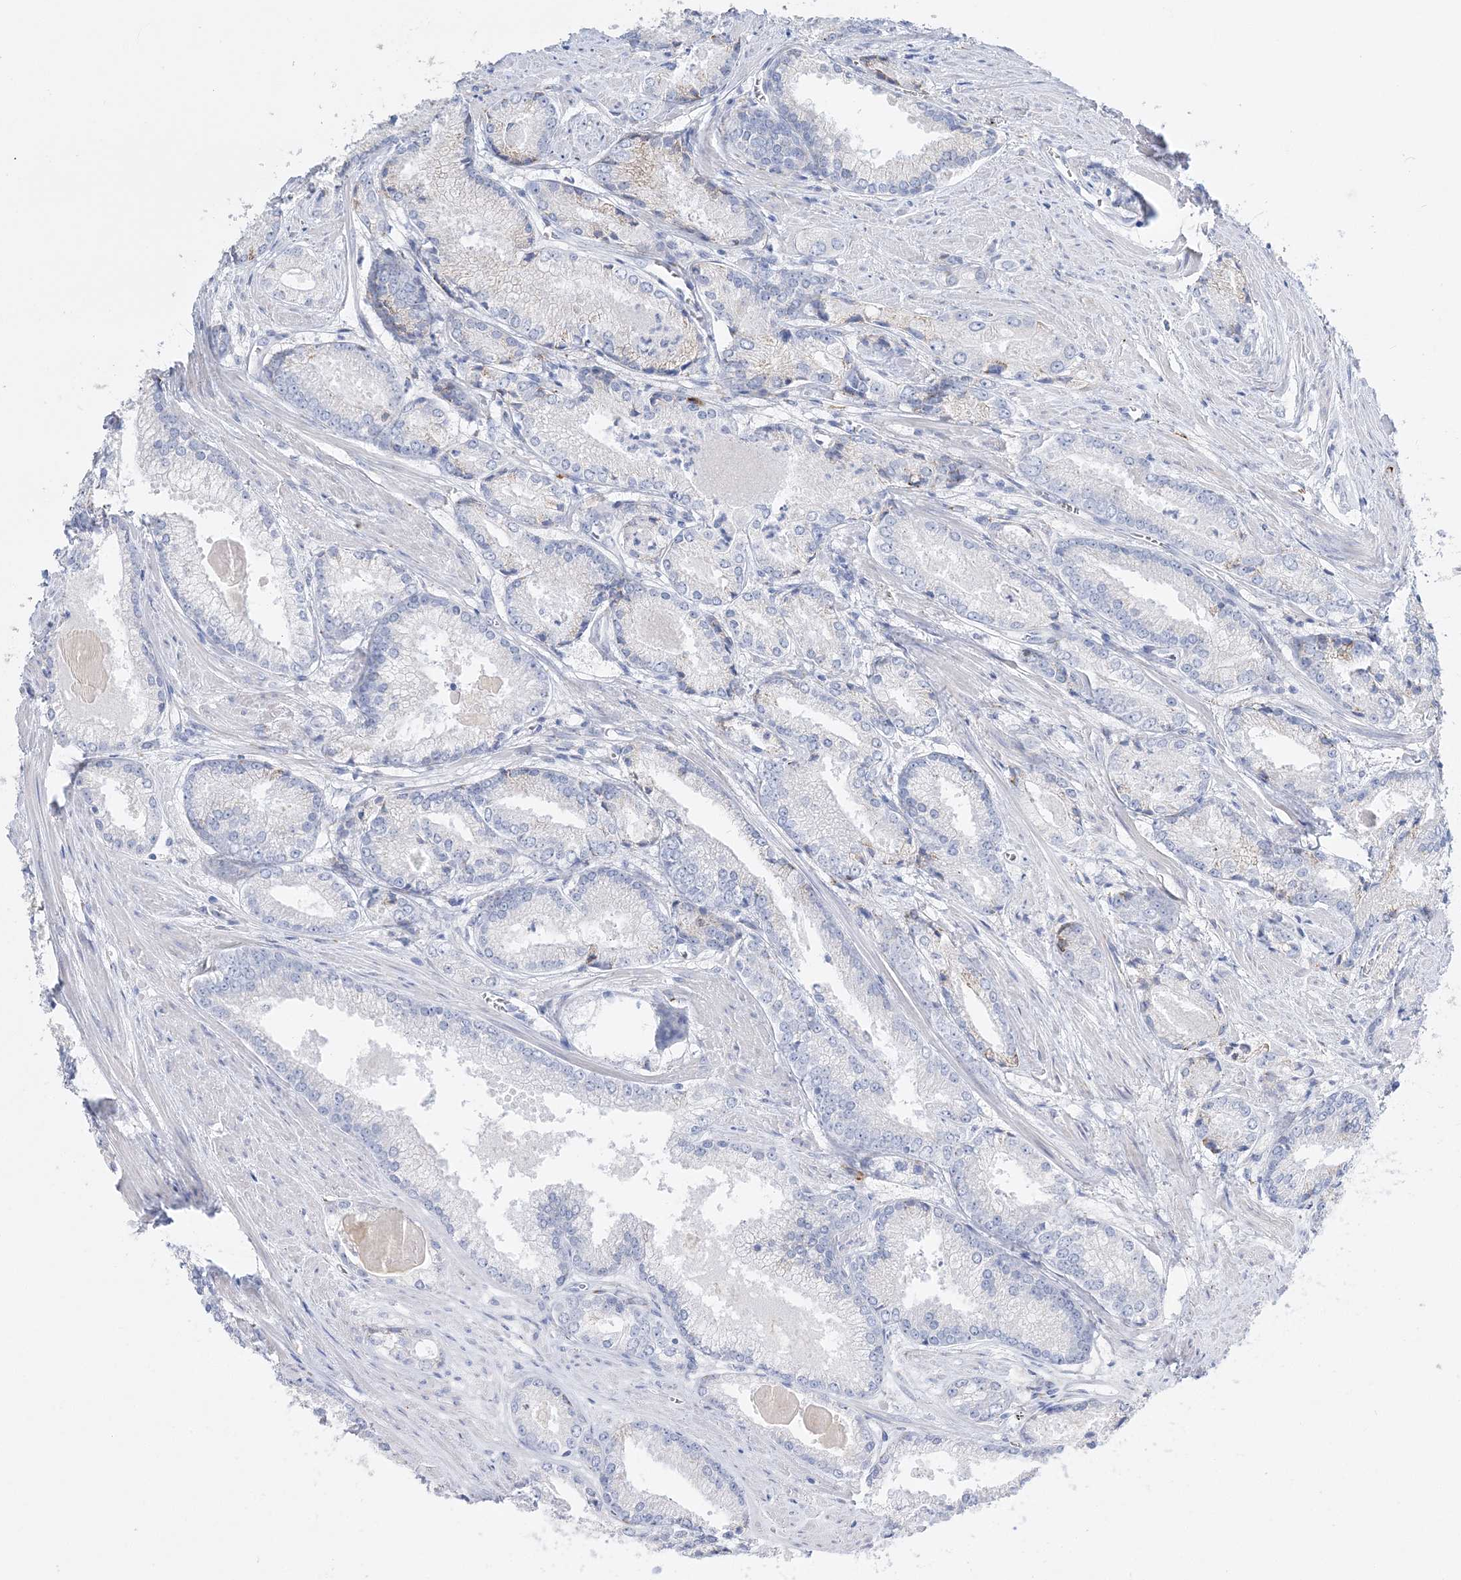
{"staining": {"intensity": "negative", "quantity": "none", "location": "none"}, "tissue": "prostate cancer", "cell_type": "Tumor cells", "image_type": "cancer", "snomed": [{"axis": "morphology", "description": "Adenocarcinoma, Low grade"}, {"axis": "topography", "description": "Prostate"}], "caption": "The histopathology image shows no staining of tumor cells in adenocarcinoma (low-grade) (prostate).", "gene": "TSPYL6", "patient": {"sex": "male", "age": 54}}